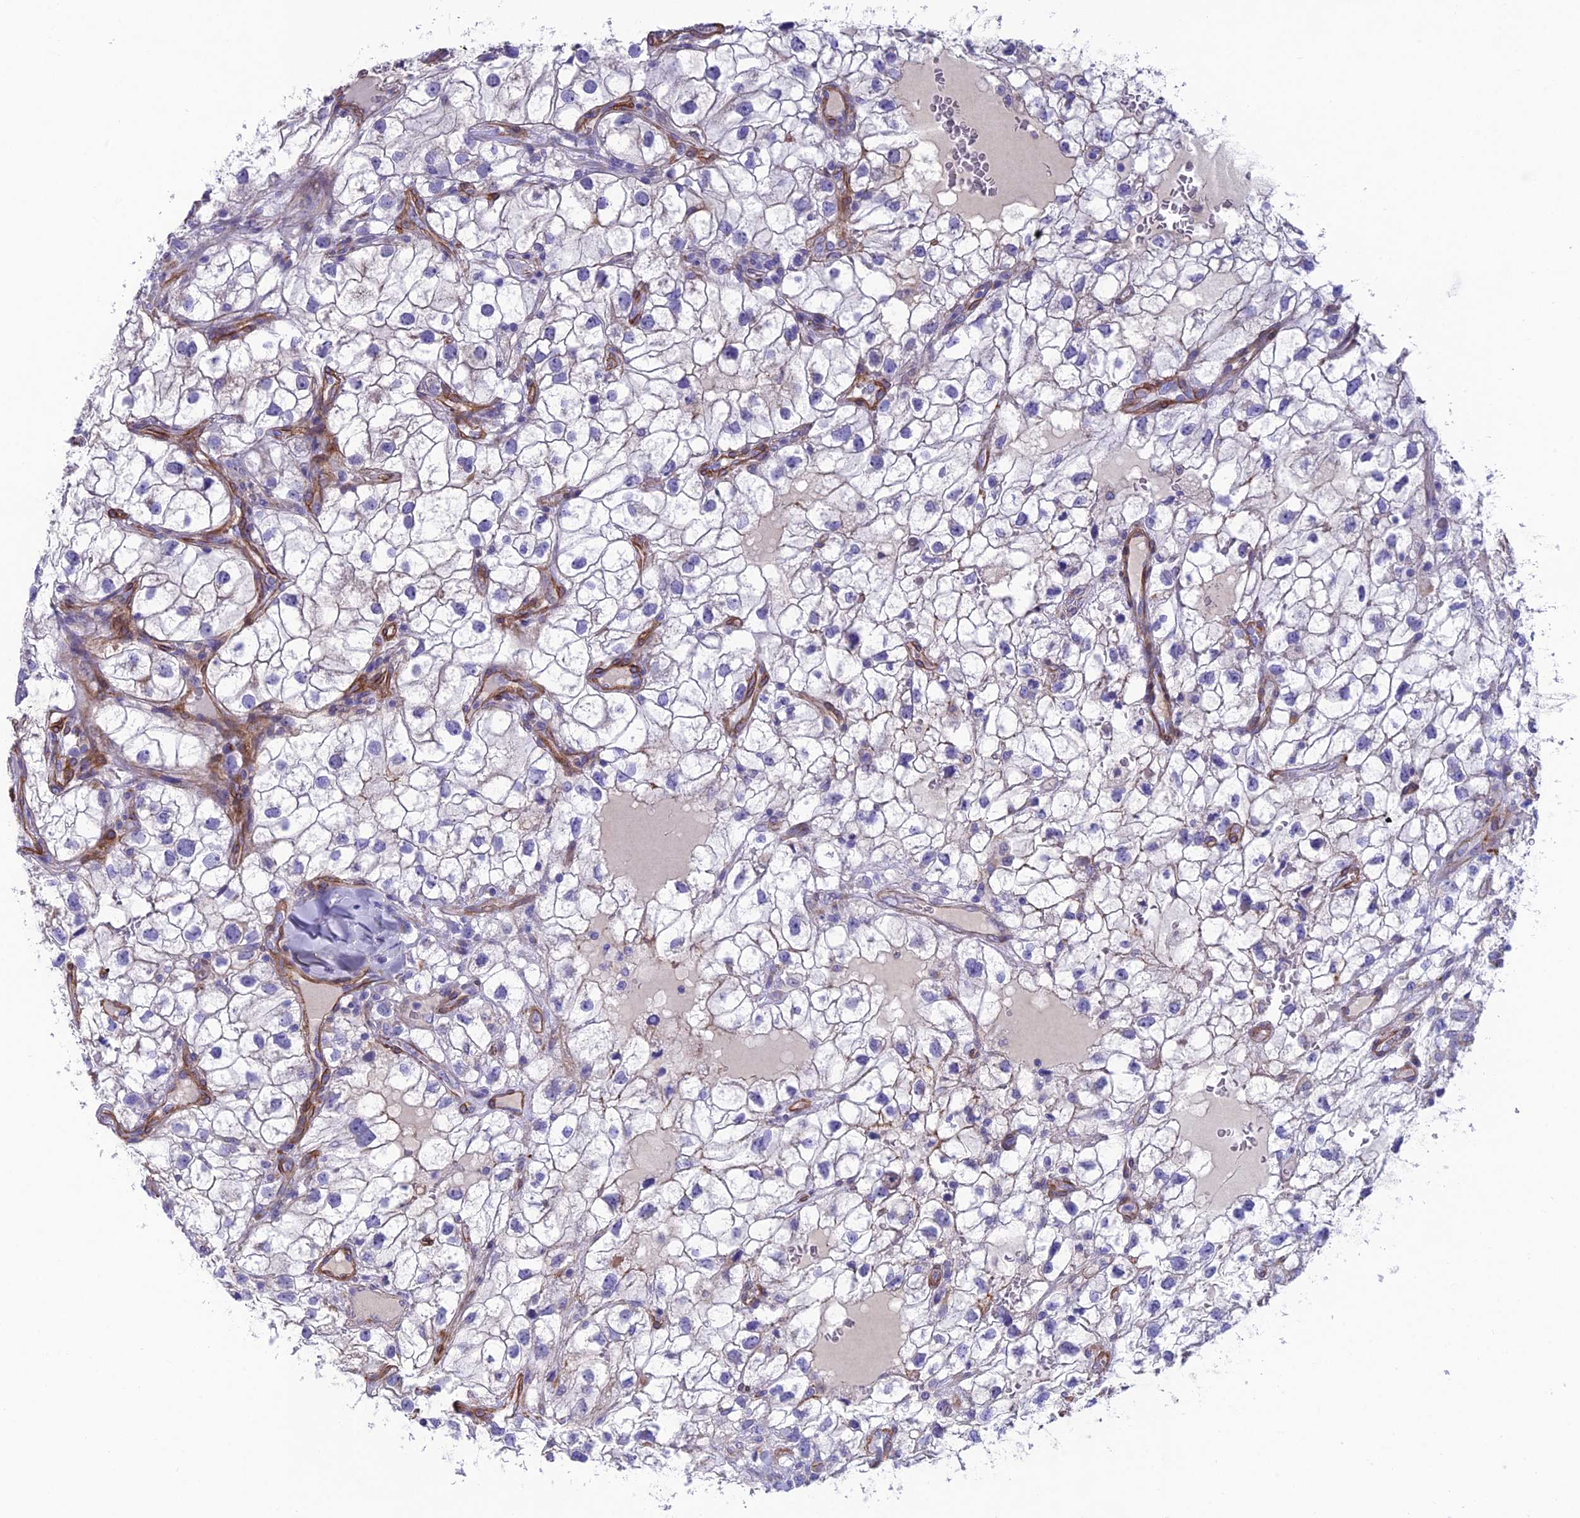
{"staining": {"intensity": "negative", "quantity": "none", "location": "none"}, "tissue": "renal cancer", "cell_type": "Tumor cells", "image_type": "cancer", "snomed": [{"axis": "morphology", "description": "Adenocarcinoma, NOS"}, {"axis": "topography", "description": "Kidney"}], "caption": "Tumor cells show no significant protein staining in renal adenocarcinoma.", "gene": "TNS1", "patient": {"sex": "male", "age": 59}}